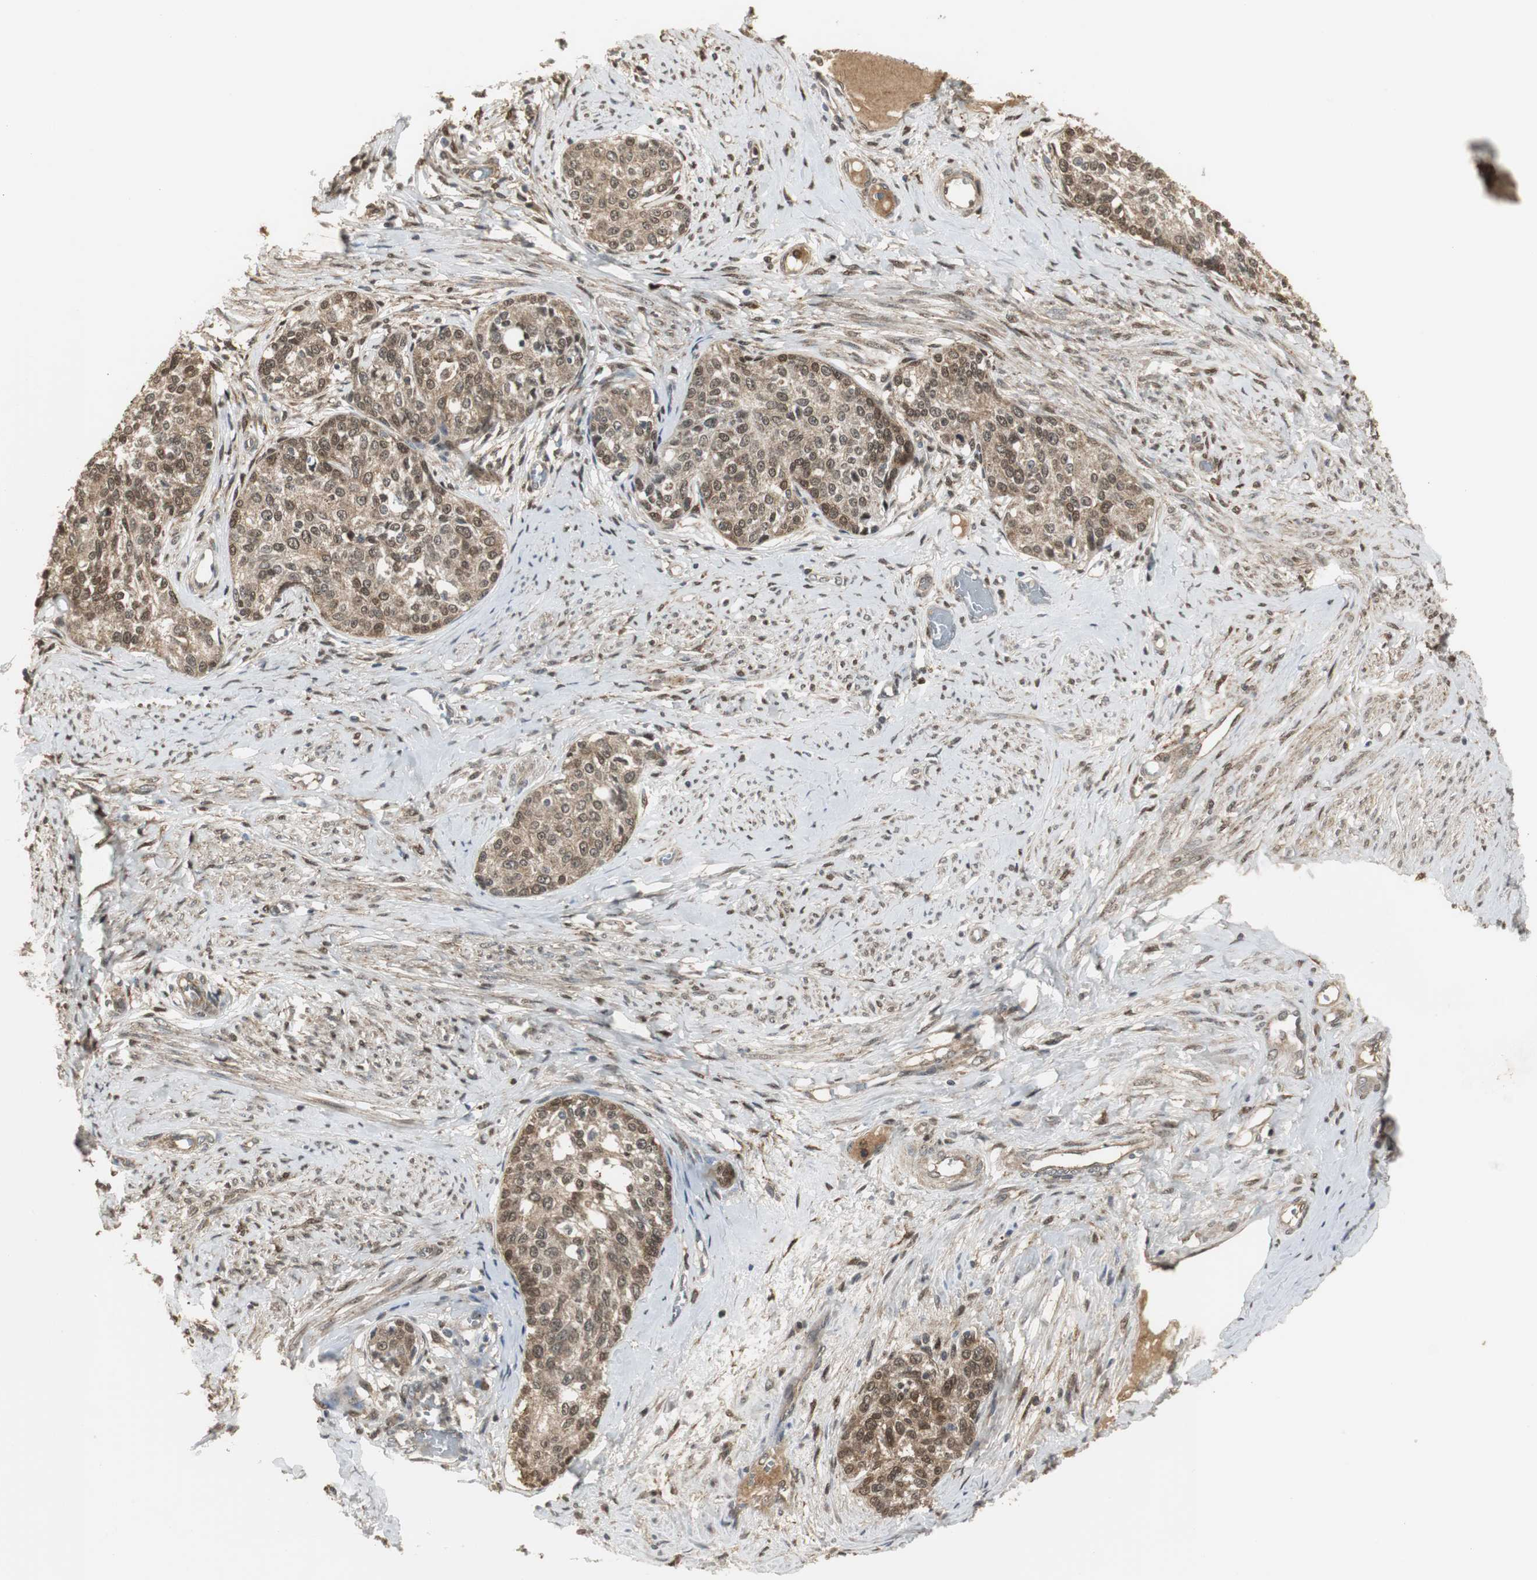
{"staining": {"intensity": "strong", "quantity": ">75%", "location": "cytoplasmic/membranous,nuclear"}, "tissue": "cervical cancer", "cell_type": "Tumor cells", "image_type": "cancer", "snomed": [{"axis": "morphology", "description": "Squamous cell carcinoma, NOS"}, {"axis": "morphology", "description": "Adenocarcinoma, NOS"}, {"axis": "topography", "description": "Cervix"}], "caption": "Cervical cancer was stained to show a protein in brown. There is high levels of strong cytoplasmic/membranous and nuclear staining in about >75% of tumor cells.", "gene": "PLIN3", "patient": {"sex": "female", "age": 52}}